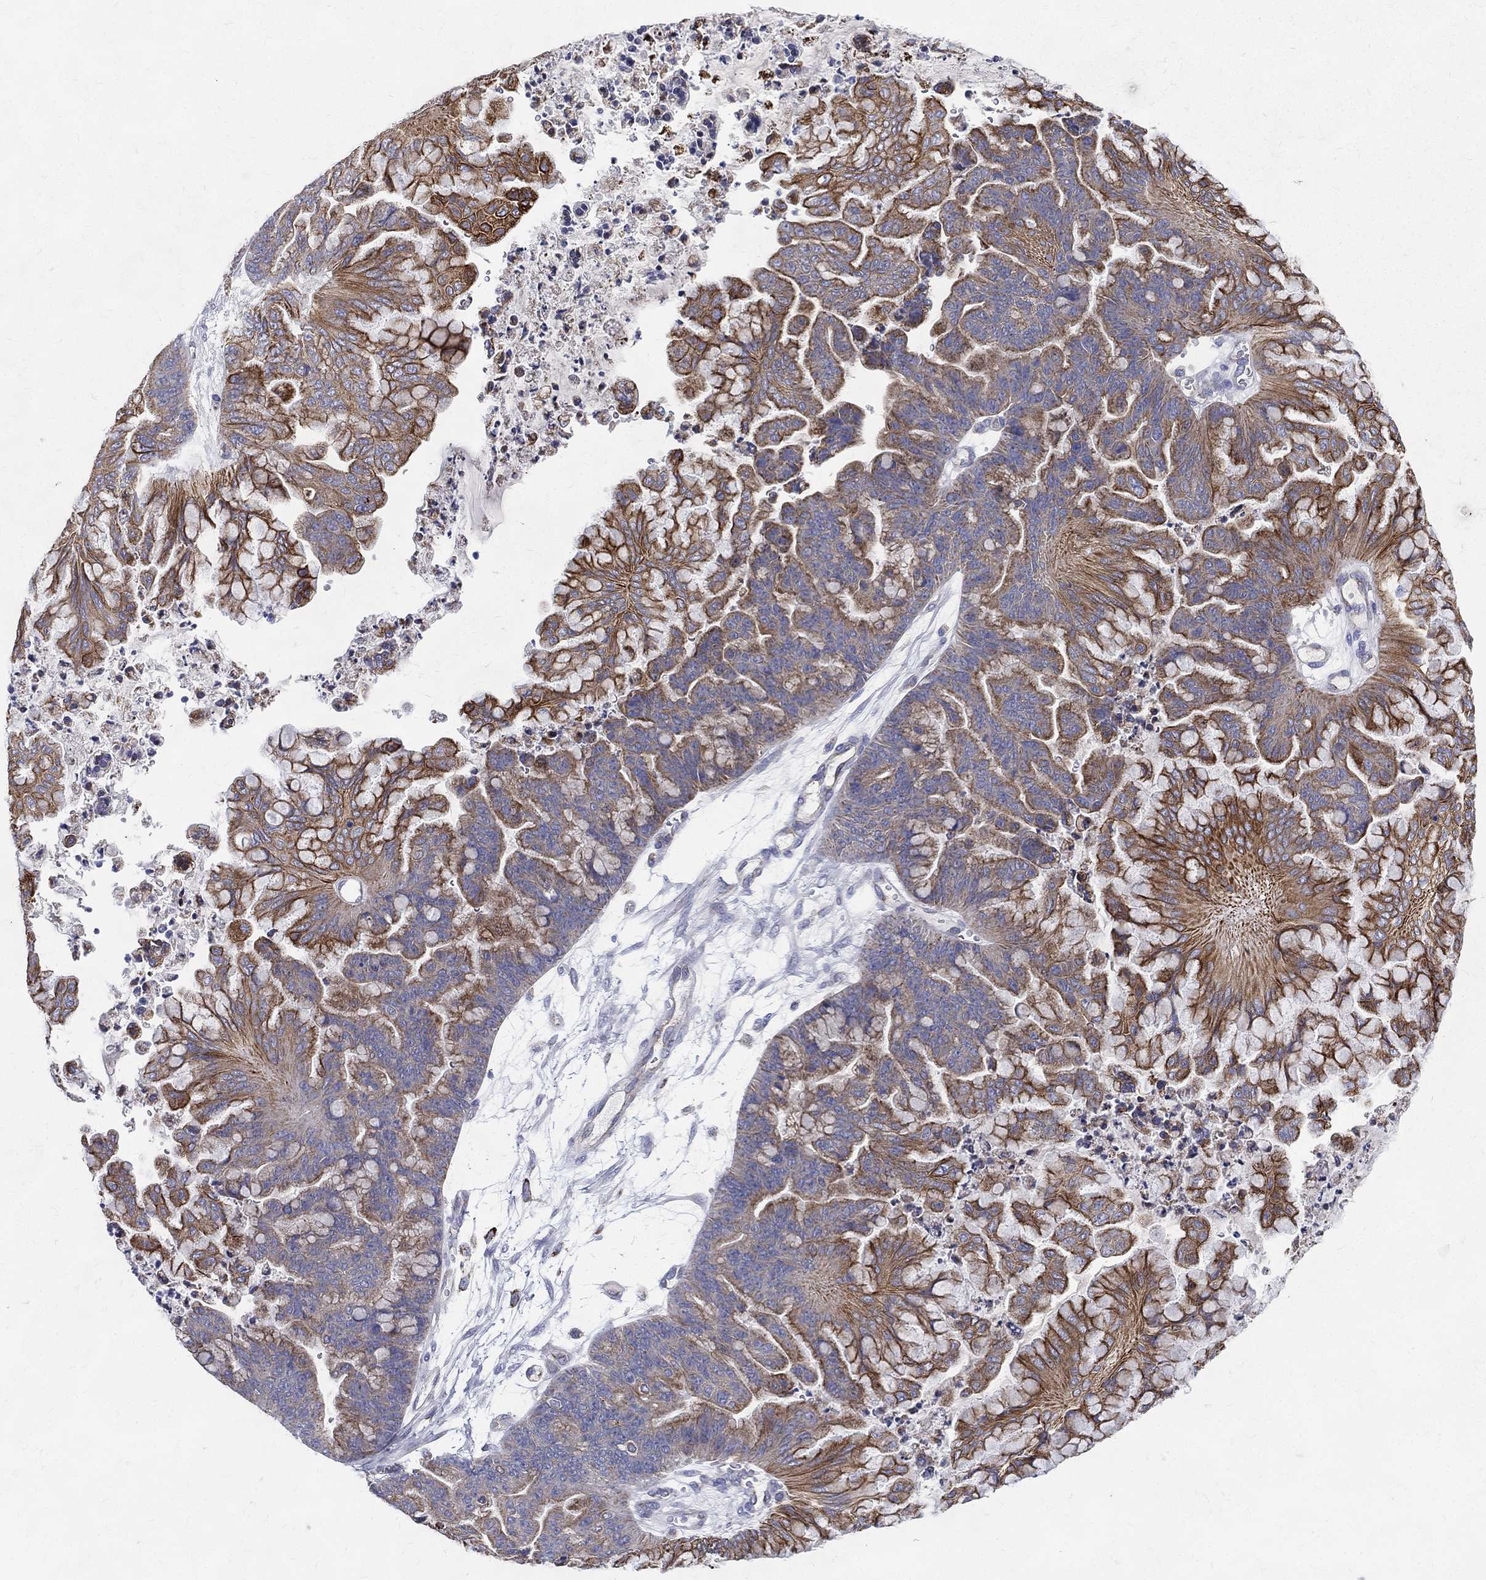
{"staining": {"intensity": "strong", "quantity": "25%-75%", "location": "cytoplasmic/membranous"}, "tissue": "ovarian cancer", "cell_type": "Tumor cells", "image_type": "cancer", "snomed": [{"axis": "morphology", "description": "Cystadenocarcinoma, mucinous, NOS"}, {"axis": "topography", "description": "Ovary"}], "caption": "Mucinous cystadenocarcinoma (ovarian) stained for a protein exhibits strong cytoplasmic/membranous positivity in tumor cells.", "gene": "PWWP3A", "patient": {"sex": "female", "age": 67}}